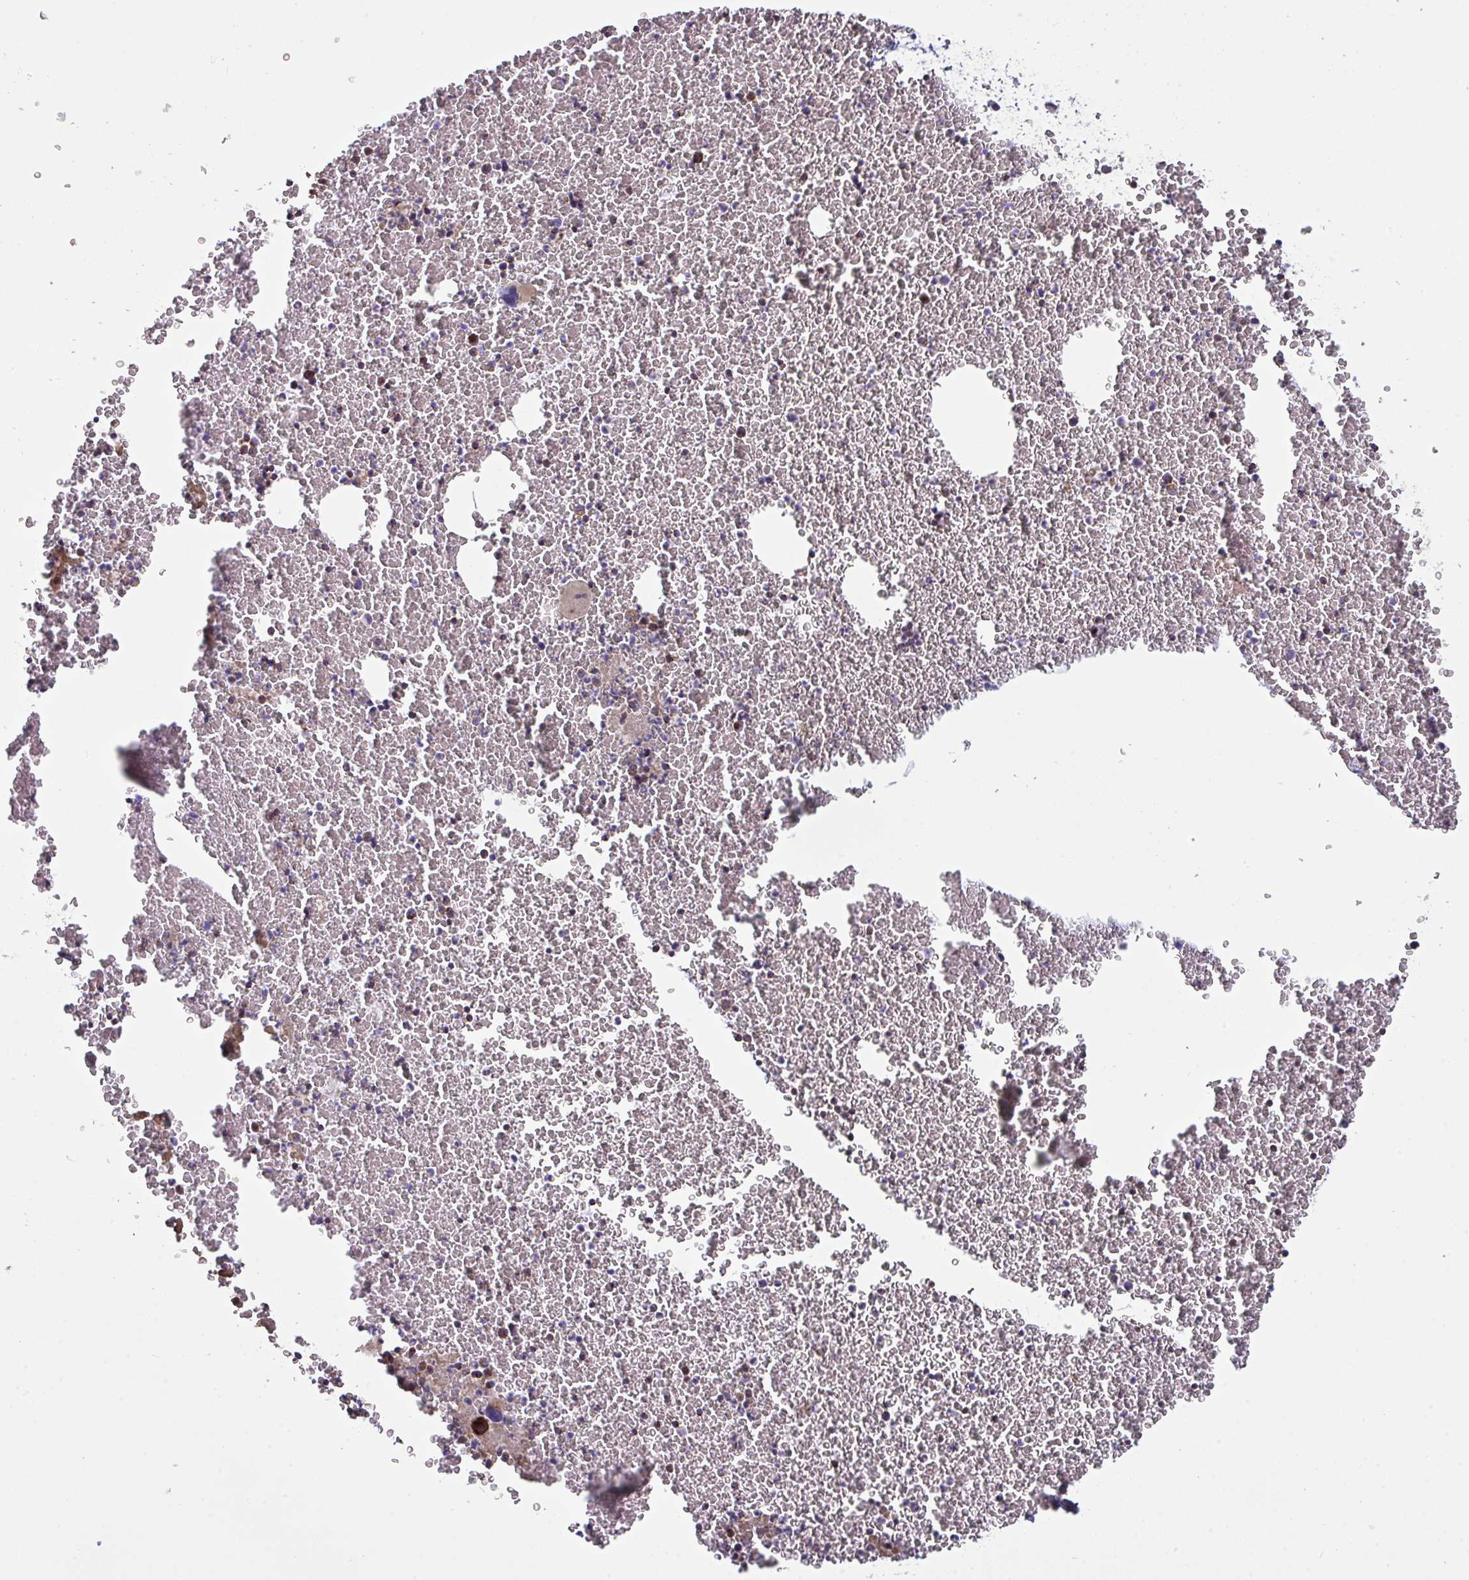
{"staining": {"intensity": "moderate", "quantity": "<25%", "location": "cytoplasmic/membranous"}, "tissue": "bone marrow", "cell_type": "Hematopoietic cells", "image_type": "normal", "snomed": [{"axis": "morphology", "description": "Normal tissue, NOS"}, {"axis": "topography", "description": "Bone marrow"}], "caption": "DAB immunohistochemical staining of normal bone marrow reveals moderate cytoplasmic/membranous protein expression in approximately <25% of hematopoietic cells. (DAB IHC, brown staining for protein, blue staining for nuclei).", "gene": "MICOS10", "patient": {"sex": "female", "age": 23}}